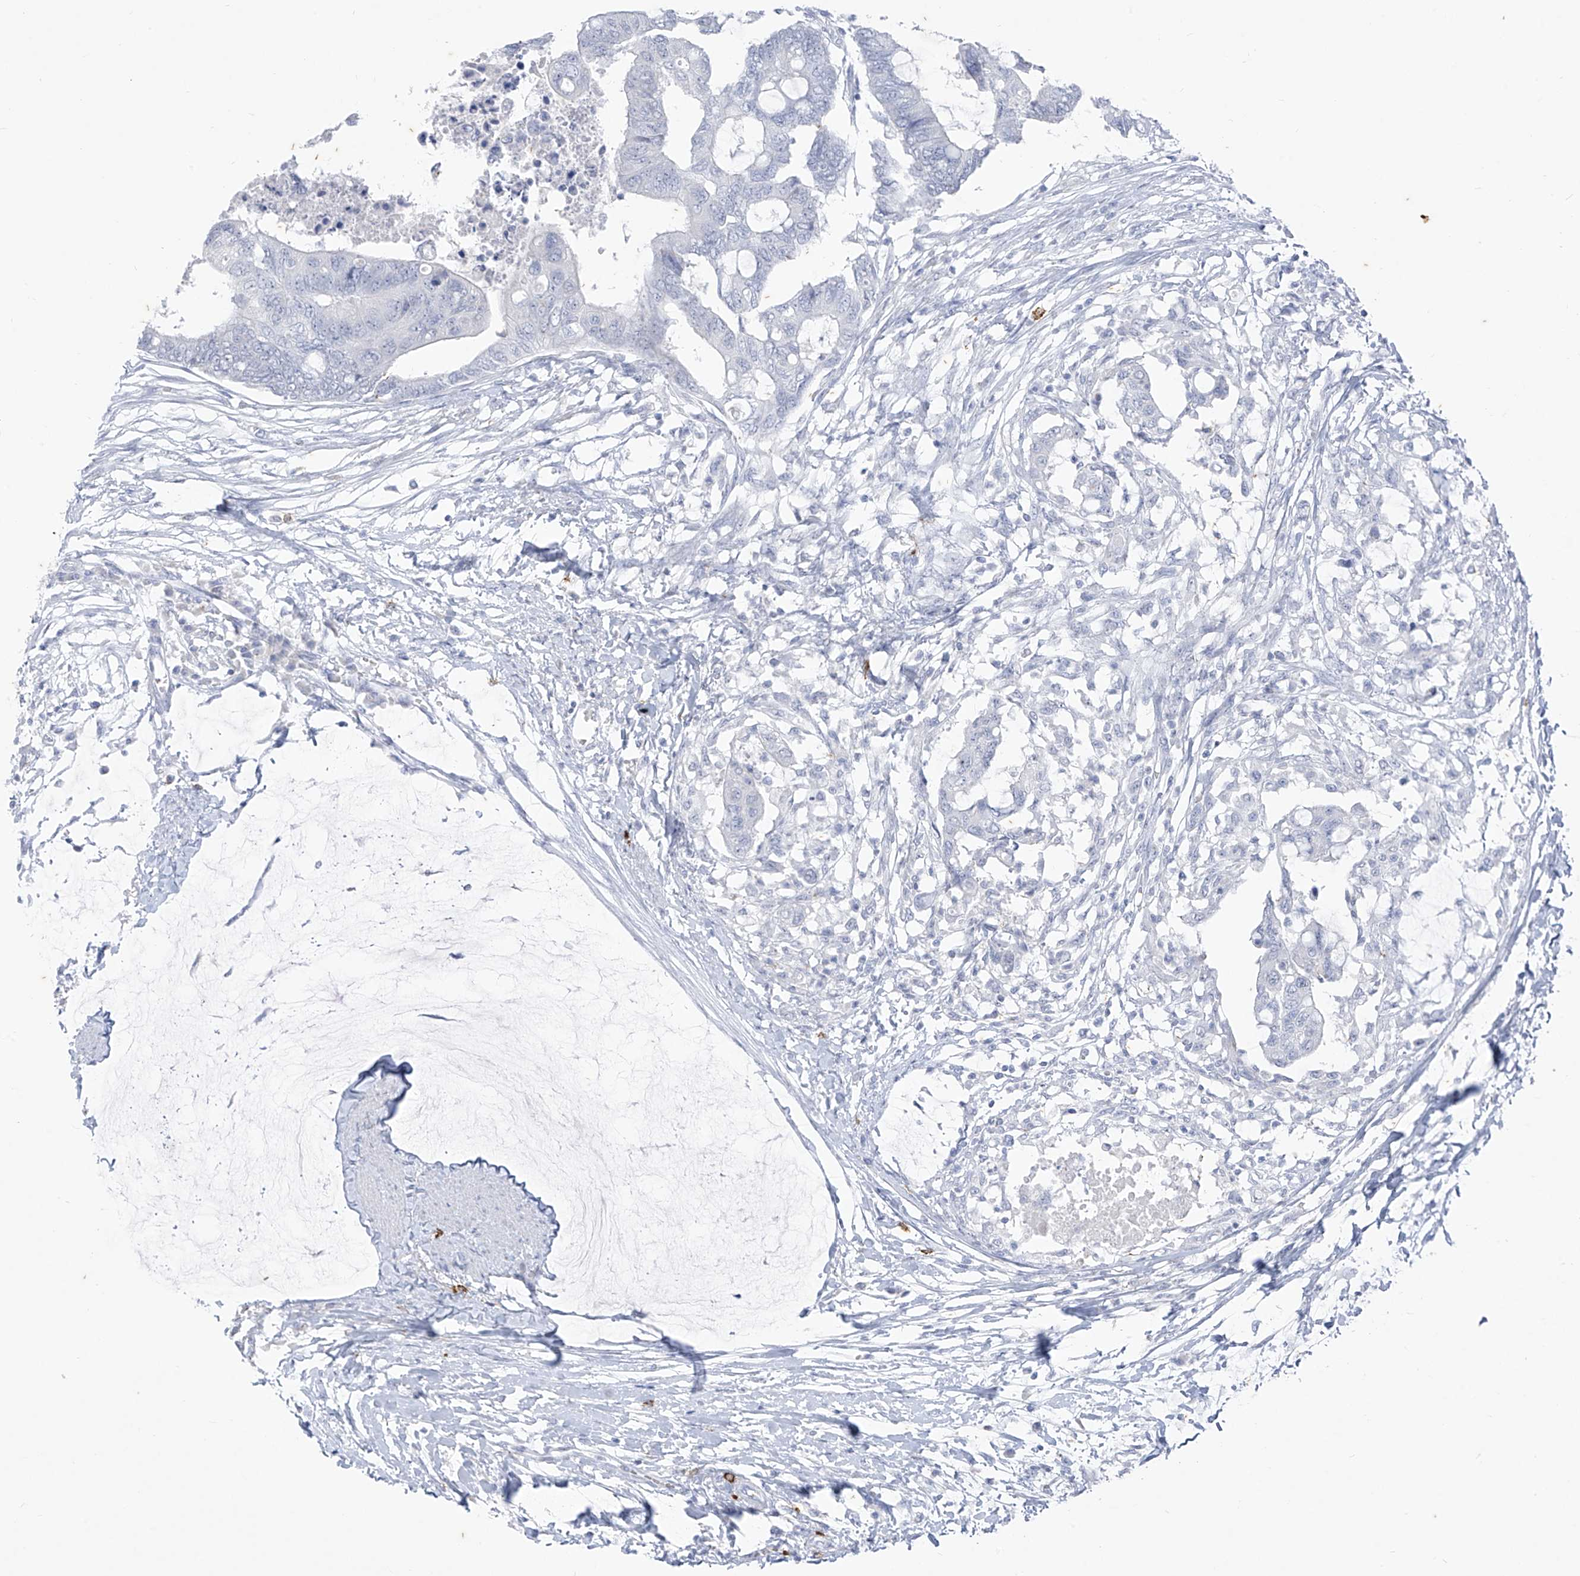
{"staining": {"intensity": "negative", "quantity": "none", "location": "none"}, "tissue": "colorectal cancer", "cell_type": "Tumor cells", "image_type": "cancer", "snomed": [{"axis": "morphology", "description": "Normal tissue, NOS"}, {"axis": "morphology", "description": "Adenocarcinoma, NOS"}, {"axis": "topography", "description": "Rectum"}, {"axis": "topography", "description": "Peripheral nerve tissue"}], "caption": "Immunohistochemistry image of human adenocarcinoma (colorectal) stained for a protein (brown), which exhibits no positivity in tumor cells.", "gene": "CX3CR1", "patient": {"sex": "male", "age": 92}}